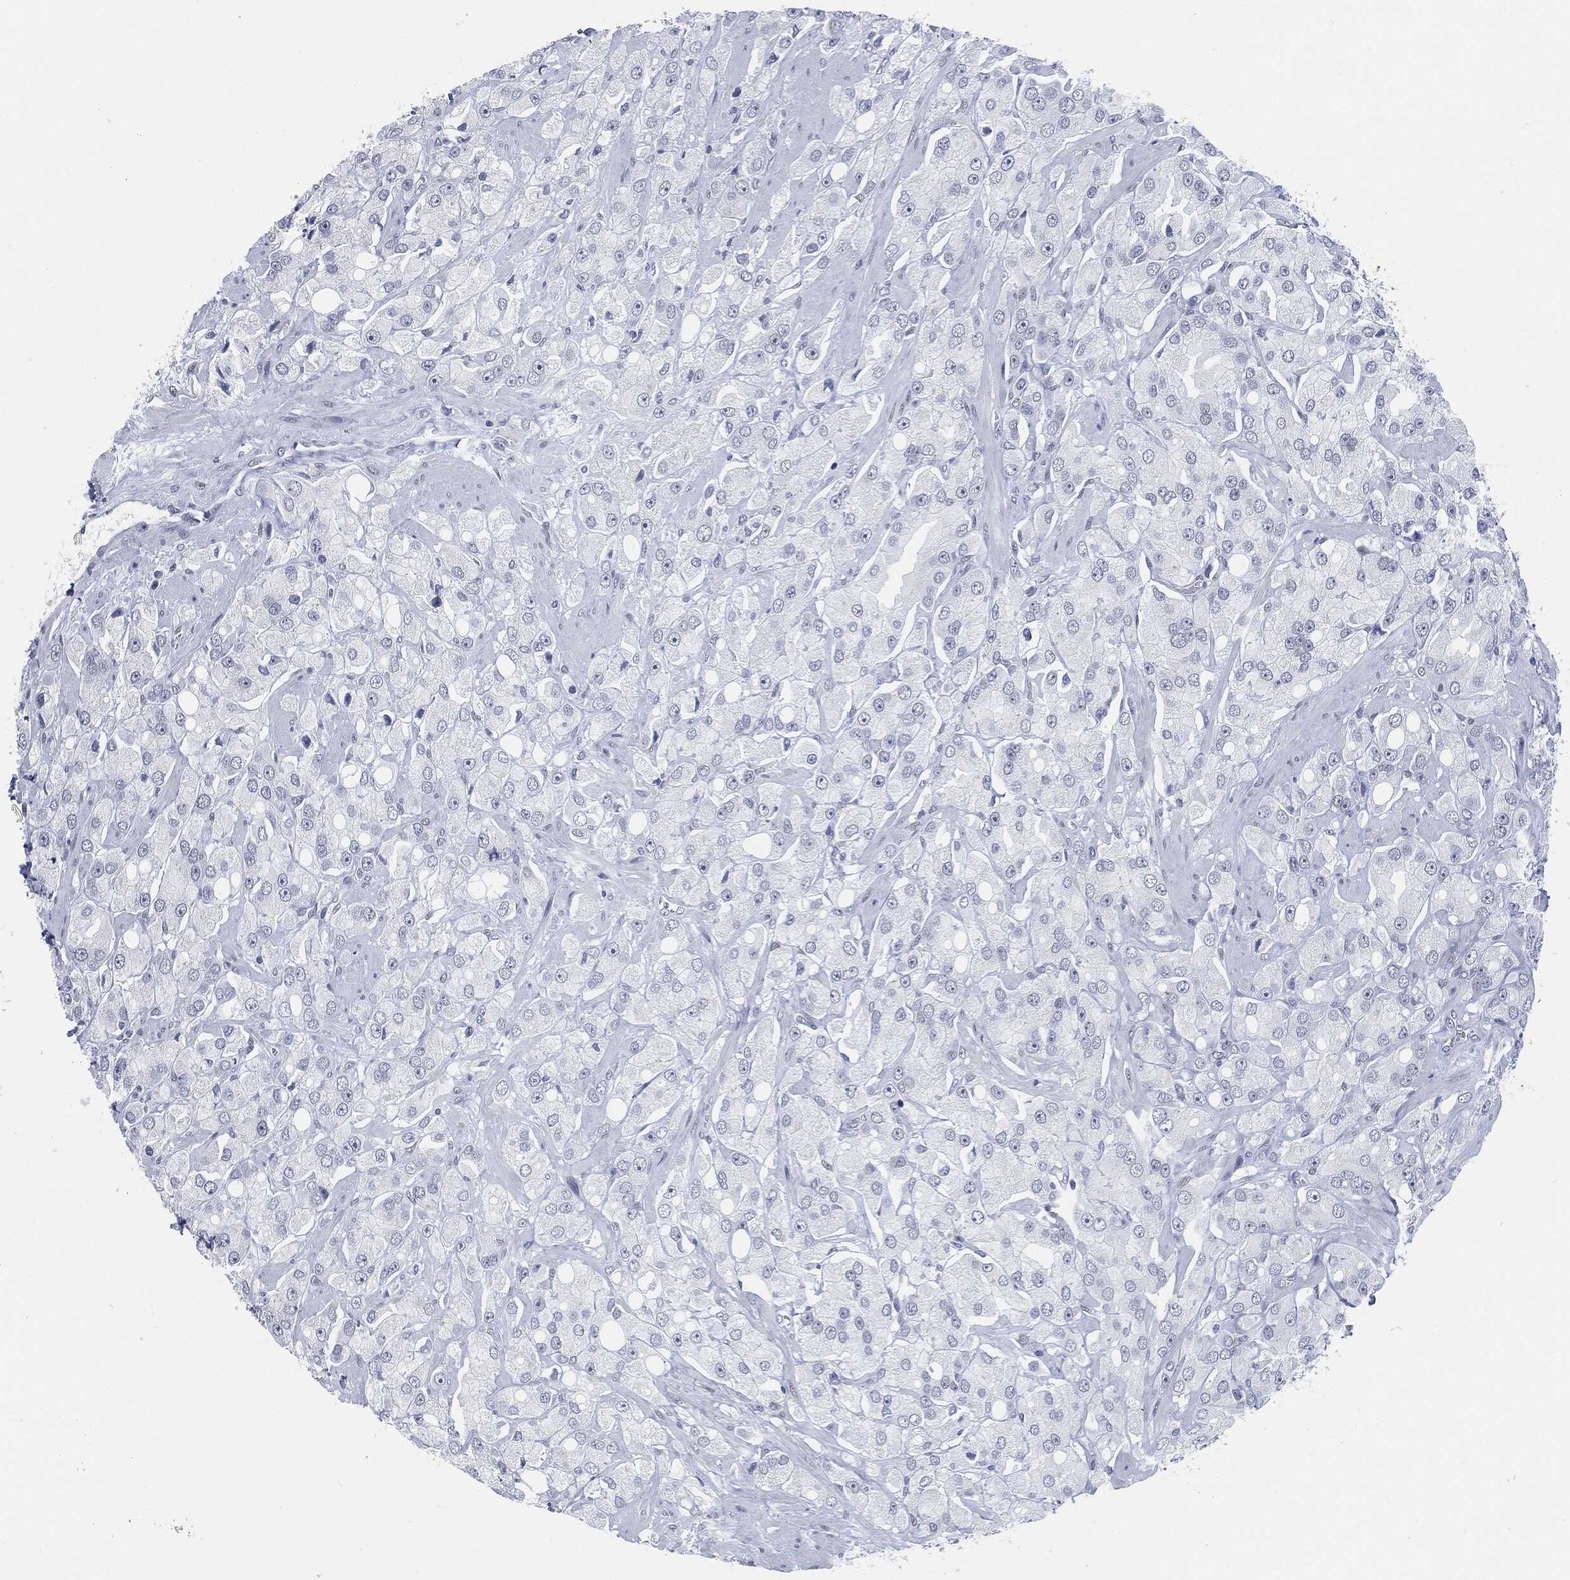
{"staining": {"intensity": "negative", "quantity": "none", "location": "none"}, "tissue": "prostate cancer", "cell_type": "Tumor cells", "image_type": "cancer", "snomed": [{"axis": "morphology", "description": "Adenocarcinoma, NOS"}, {"axis": "topography", "description": "Prostate and seminal vesicle, NOS"}, {"axis": "topography", "description": "Prostate"}], "caption": "IHC of prostate cancer (adenocarcinoma) demonstrates no staining in tumor cells.", "gene": "PROM1", "patient": {"sex": "male", "age": 64}}